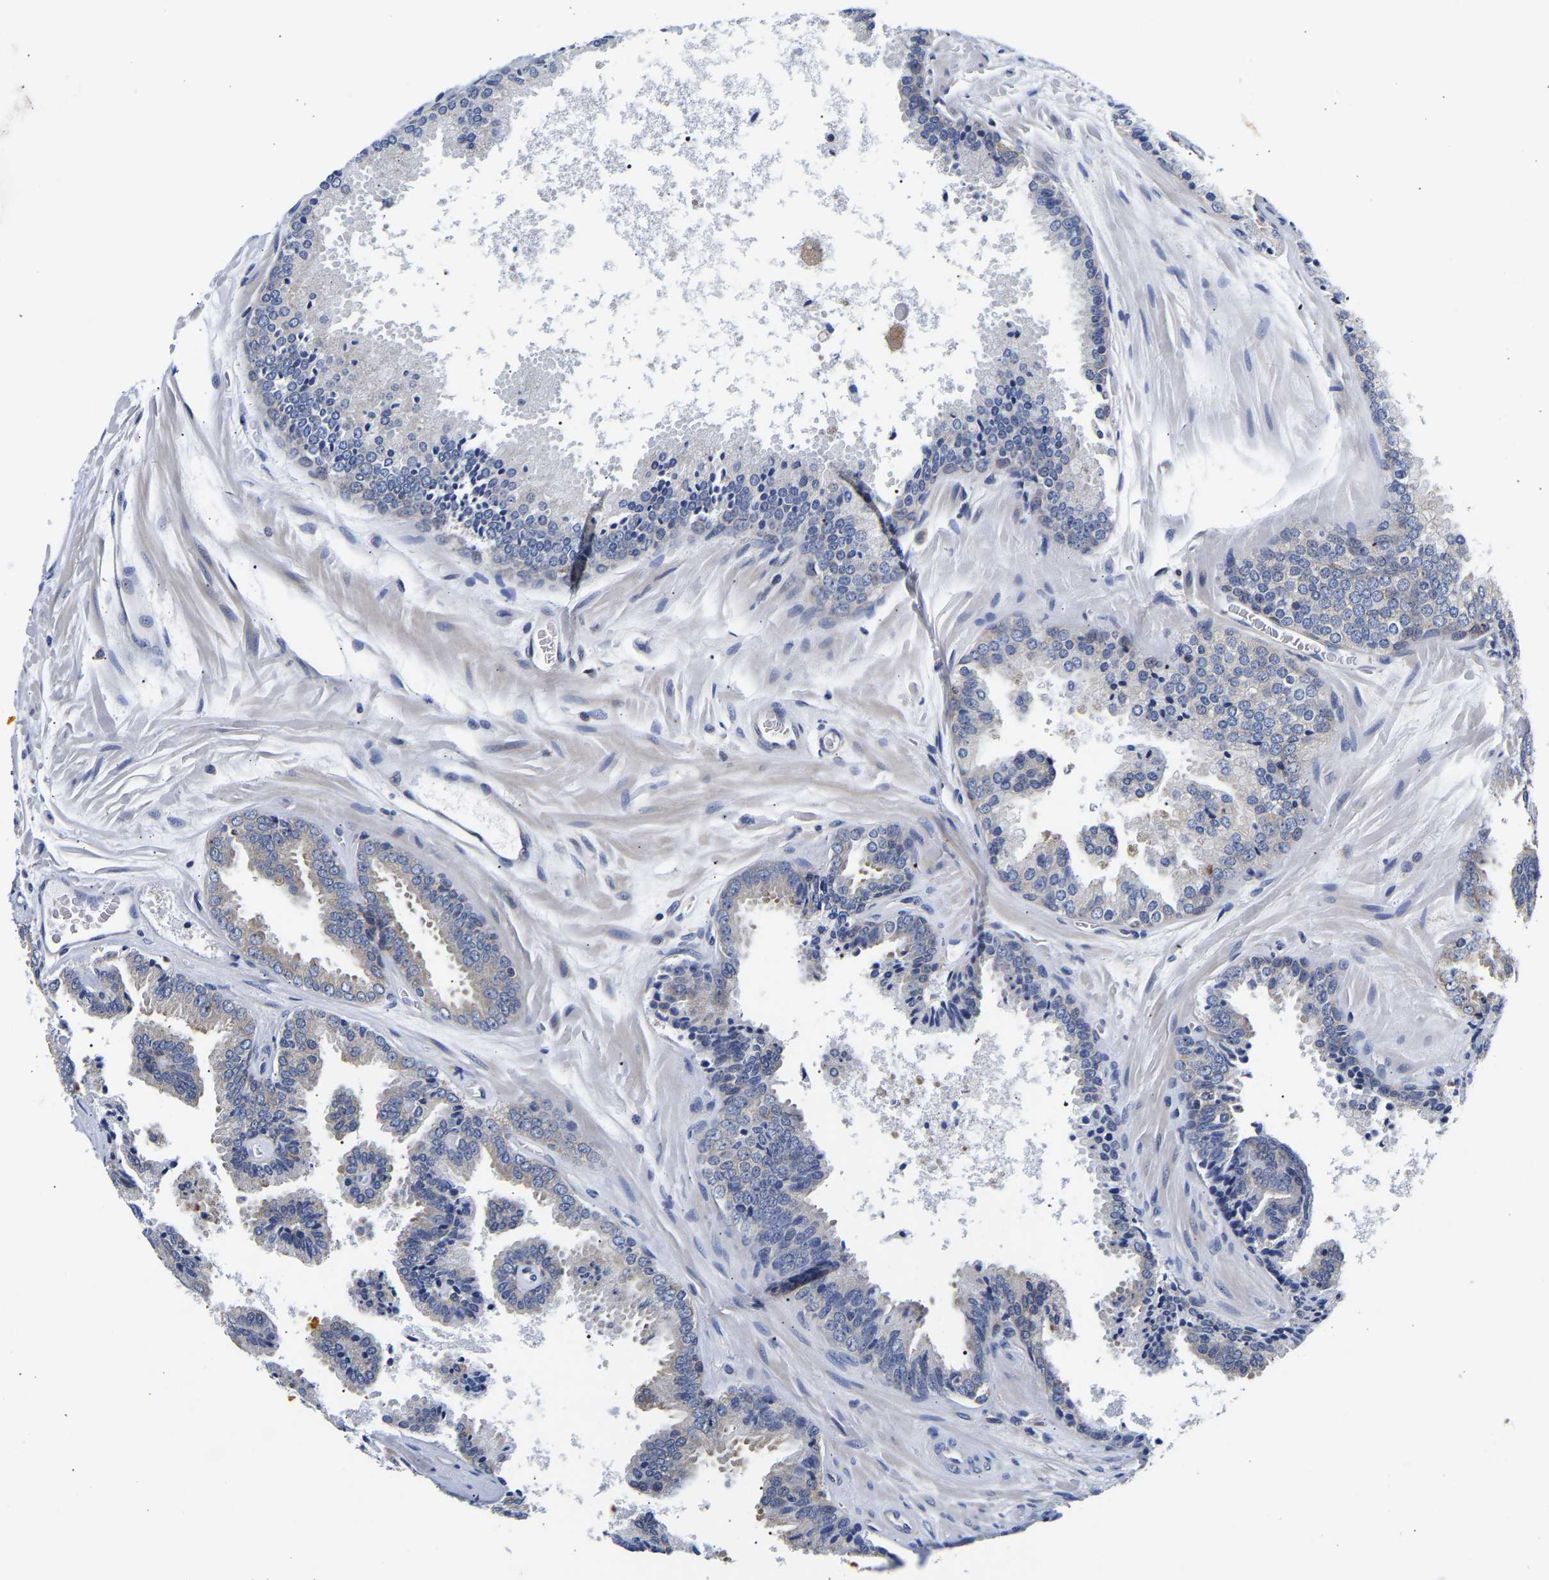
{"staining": {"intensity": "negative", "quantity": "none", "location": "none"}, "tissue": "prostate cancer", "cell_type": "Tumor cells", "image_type": "cancer", "snomed": [{"axis": "morphology", "description": "Adenocarcinoma, High grade"}, {"axis": "topography", "description": "Prostate"}], "caption": "Immunohistochemical staining of human high-grade adenocarcinoma (prostate) reveals no significant expression in tumor cells.", "gene": "CCDC6", "patient": {"sex": "male", "age": 65}}